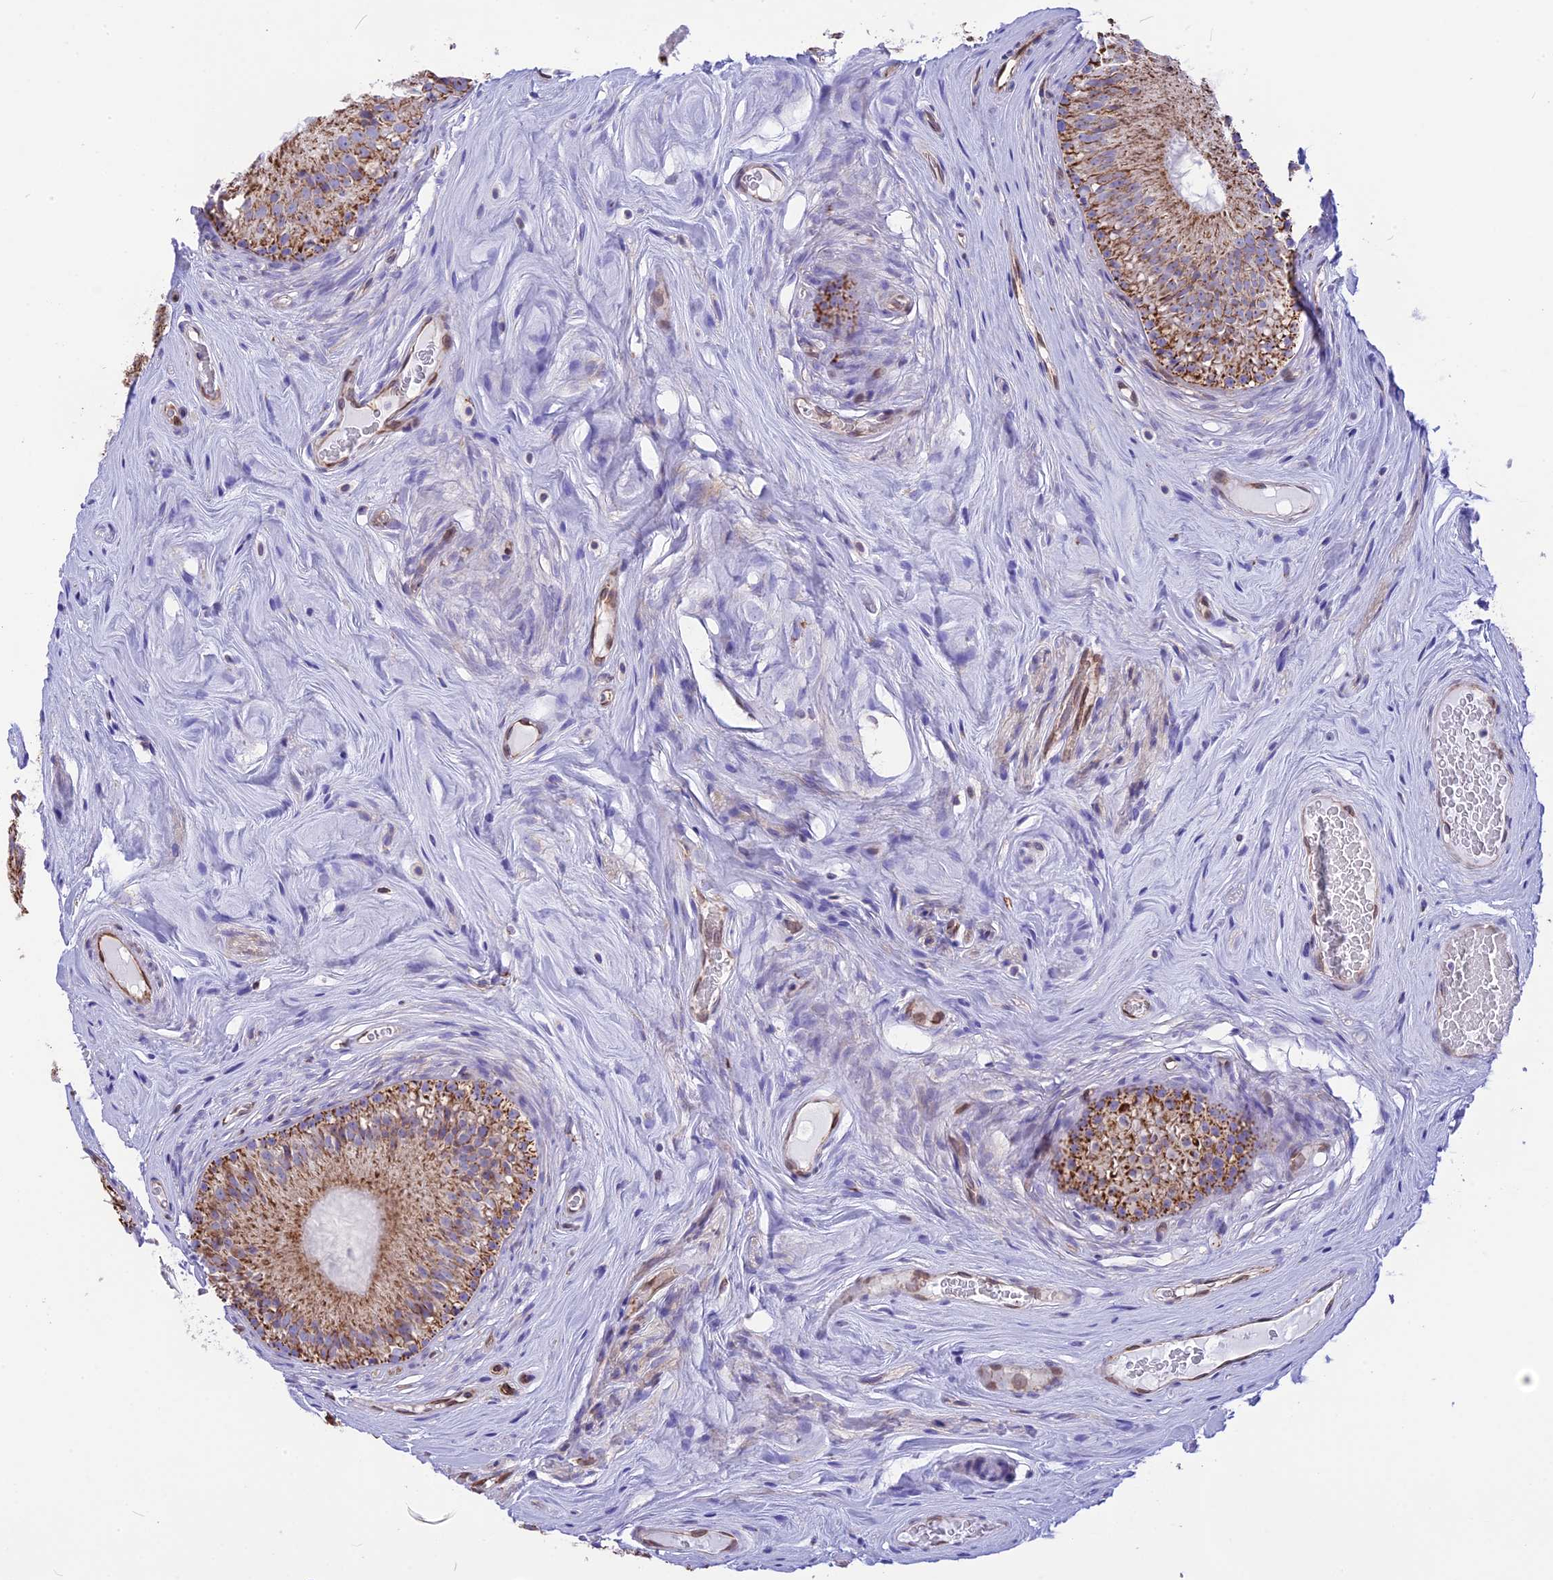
{"staining": {"intensity": "moderate", "quantity": ">75%", "location": "cytoplasmic/membranous"}, "tissue": "epididymis", "cell_type": "Glandular cells", "image_type": "normal", "snomed": [{"axis": "morphology", "description": "Normal tissue, NOS"}, {"axis": "topography", "description": "Epididymis"}], "caption": "Epididymis stained with DAB (3,3'-diaminobenzidine) IHC displays medium levels of moderate cytoplasmic/membranous positivity in about >75% of glandular cells. (DAB IHC with brightfield microscopy, high magnification).", "gene": "DOC2B", "patient": {"sex": "male", "age": 45}}